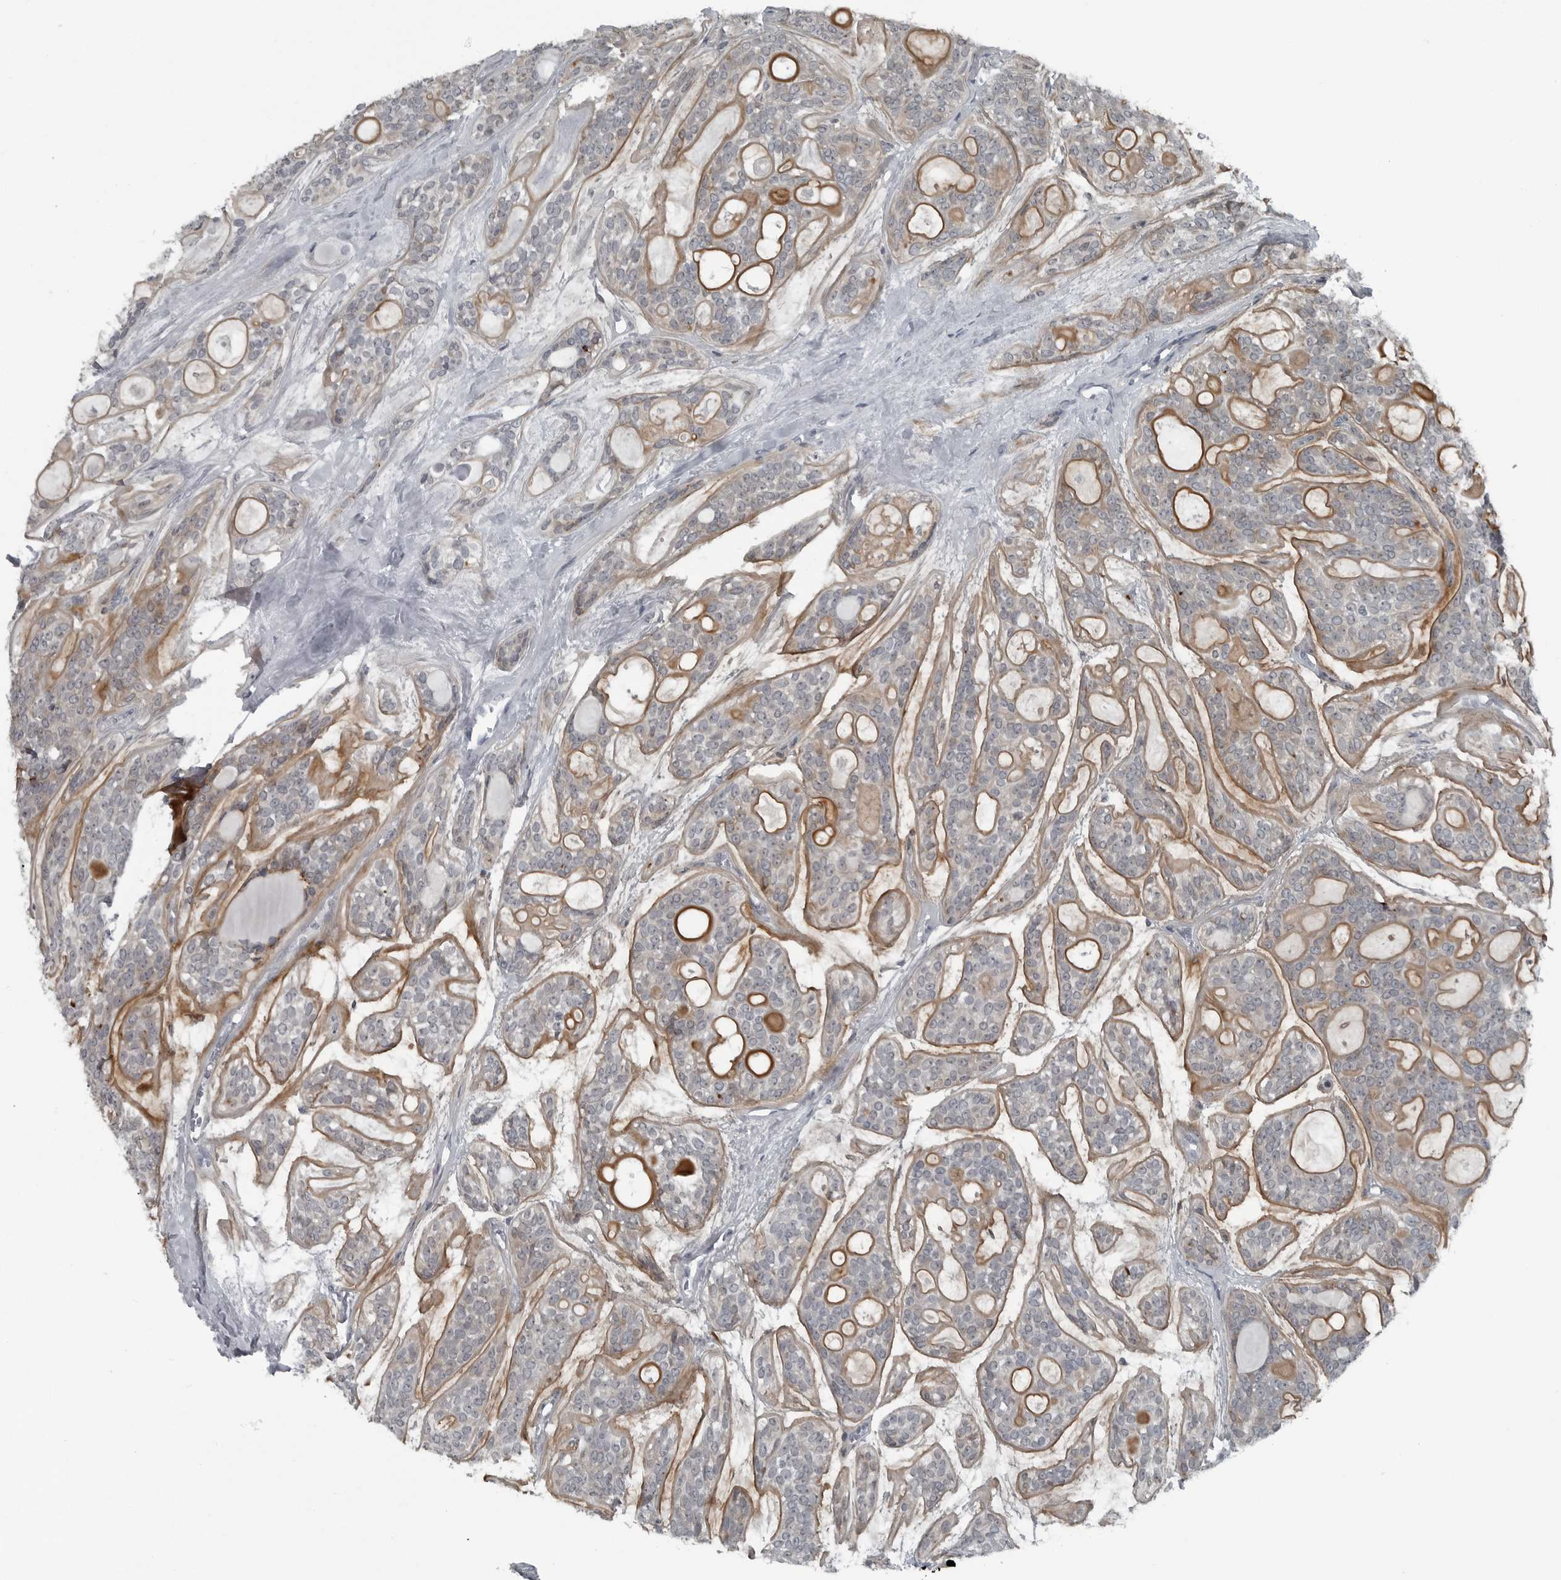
{"staining": {"intensity": "moderate", "quantity": "25%-75%", "location": "cytoplasmic/membranous"}, "tissue": "head and neck cancer", "cell_type": "Tumor cells", "image_type": "cancer", "snomed": [{"axis": "morphology", "description": "Adenocarcinoma, NOS"}, {"axis": "topography", "description": "Head-Neck"}], "caption": "An immunohistochemistry photomicrograph of neoplastic tissue is shown. Protein staining in brown shows moderate cytoplasmic/membranous positivity in head and neck adenocarcinoma within tumor cells.", "gene": "DNAAF11", "patient": {"sex": "male", "age": 66}}